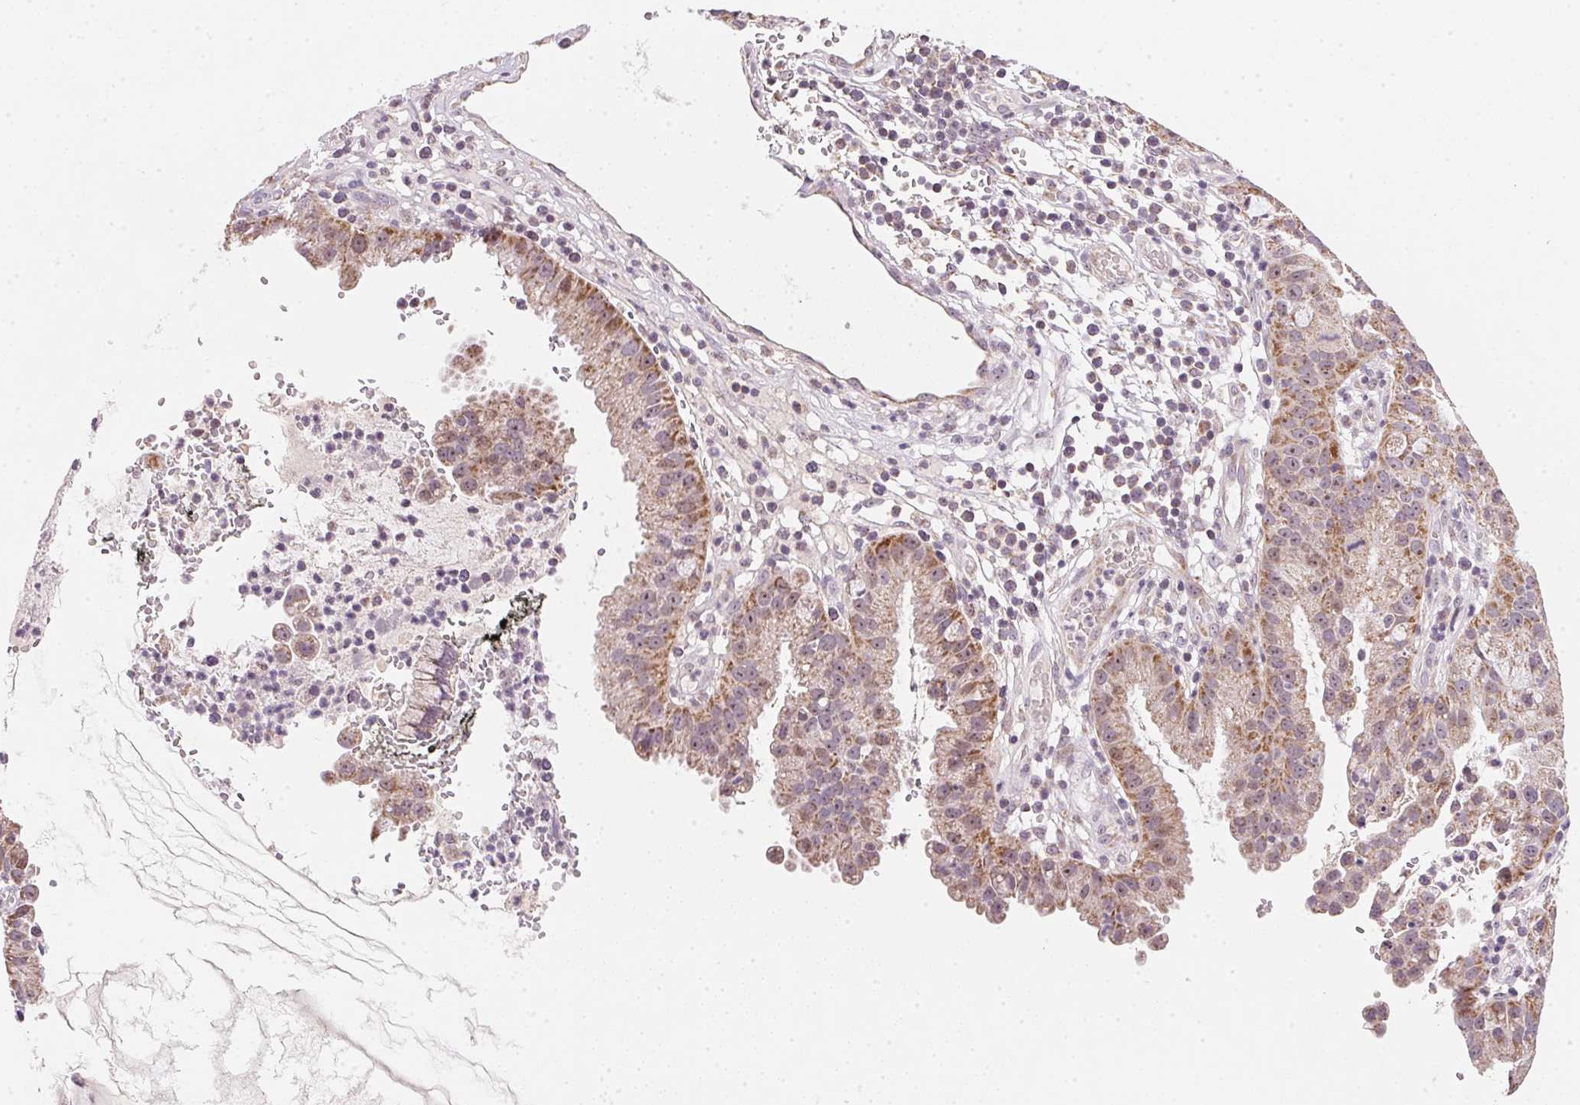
{"staining": {"intensity": "moderate", "quantity": ">75%", "location": "cytoplasmic/membranous"}, "tissue": "cervical cancer", "cell_type": "Tumor cells", "image_type": "cancer", "snomed": [{"axis": "morphology", "description": "Adenocarcinoma, NOS"}, {"axis": "topography", "description": "Cervix"}], "caption": "The histopathology image exhibits staining of cervical adenocarcinoma, revealing moderate cytoplasmic/membranous protein expression (brown color) within tumor cells.", "gene": "COQ7", "patient": {"sex": "female", "age": 34}}